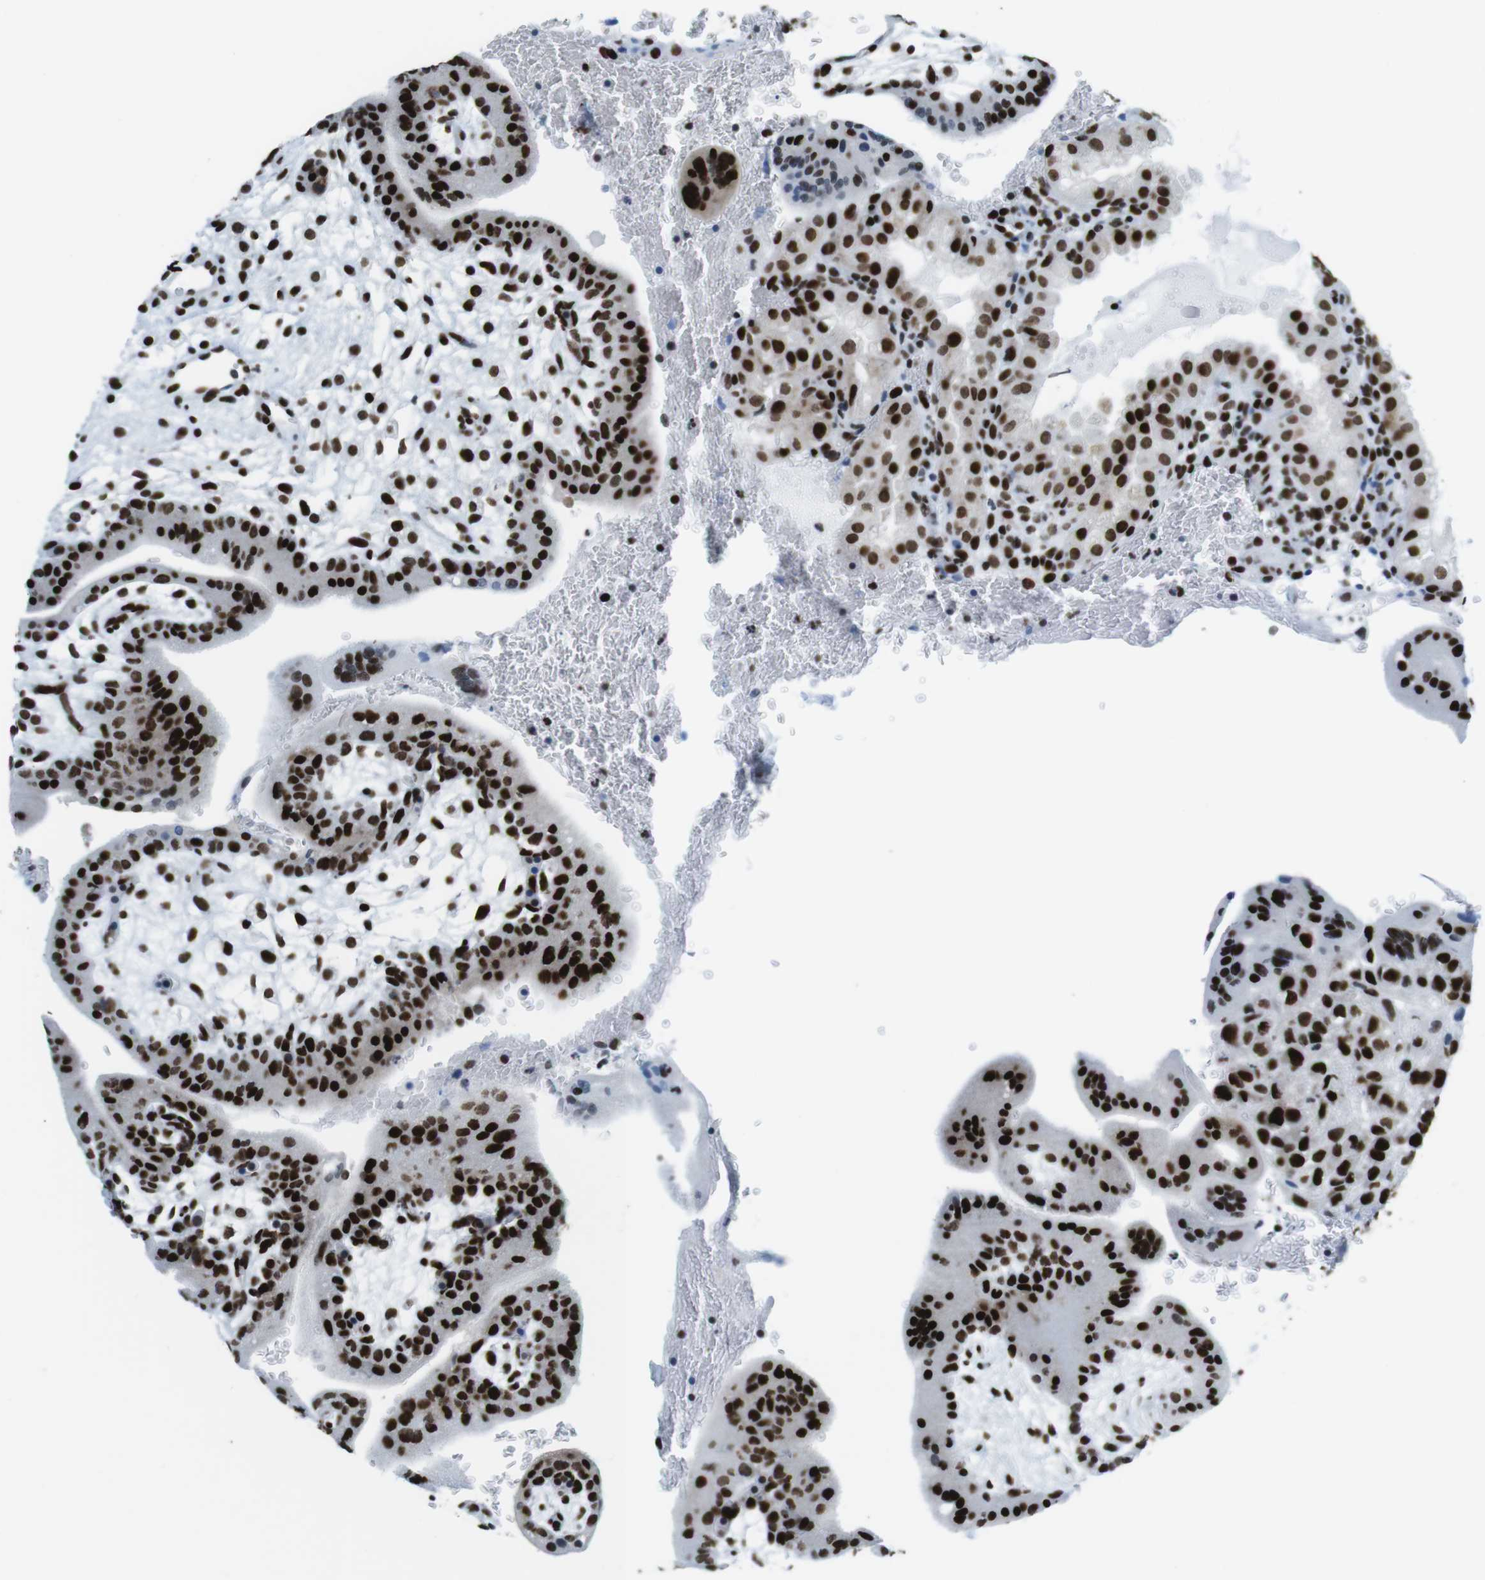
{"staining": {"intensity": "strong", "quantity": ">75%", "location": "nuclear"}, "tissue": "placenta", "cell_type": "Decidual cells", "image_type": "normal", "snomed": [{"axis": "morphology", "description": "Normal tissue, NOS"}, {"axis": "topography", "description": "Placenta"}], "caption": "The micrograph displays immunohistochemical staining of benign placenta. There is strong nuclear staining is present in approximately >75% of decidual cells.", "gene": "CITED2", "patient": {"sex": "female", "age": 35}}